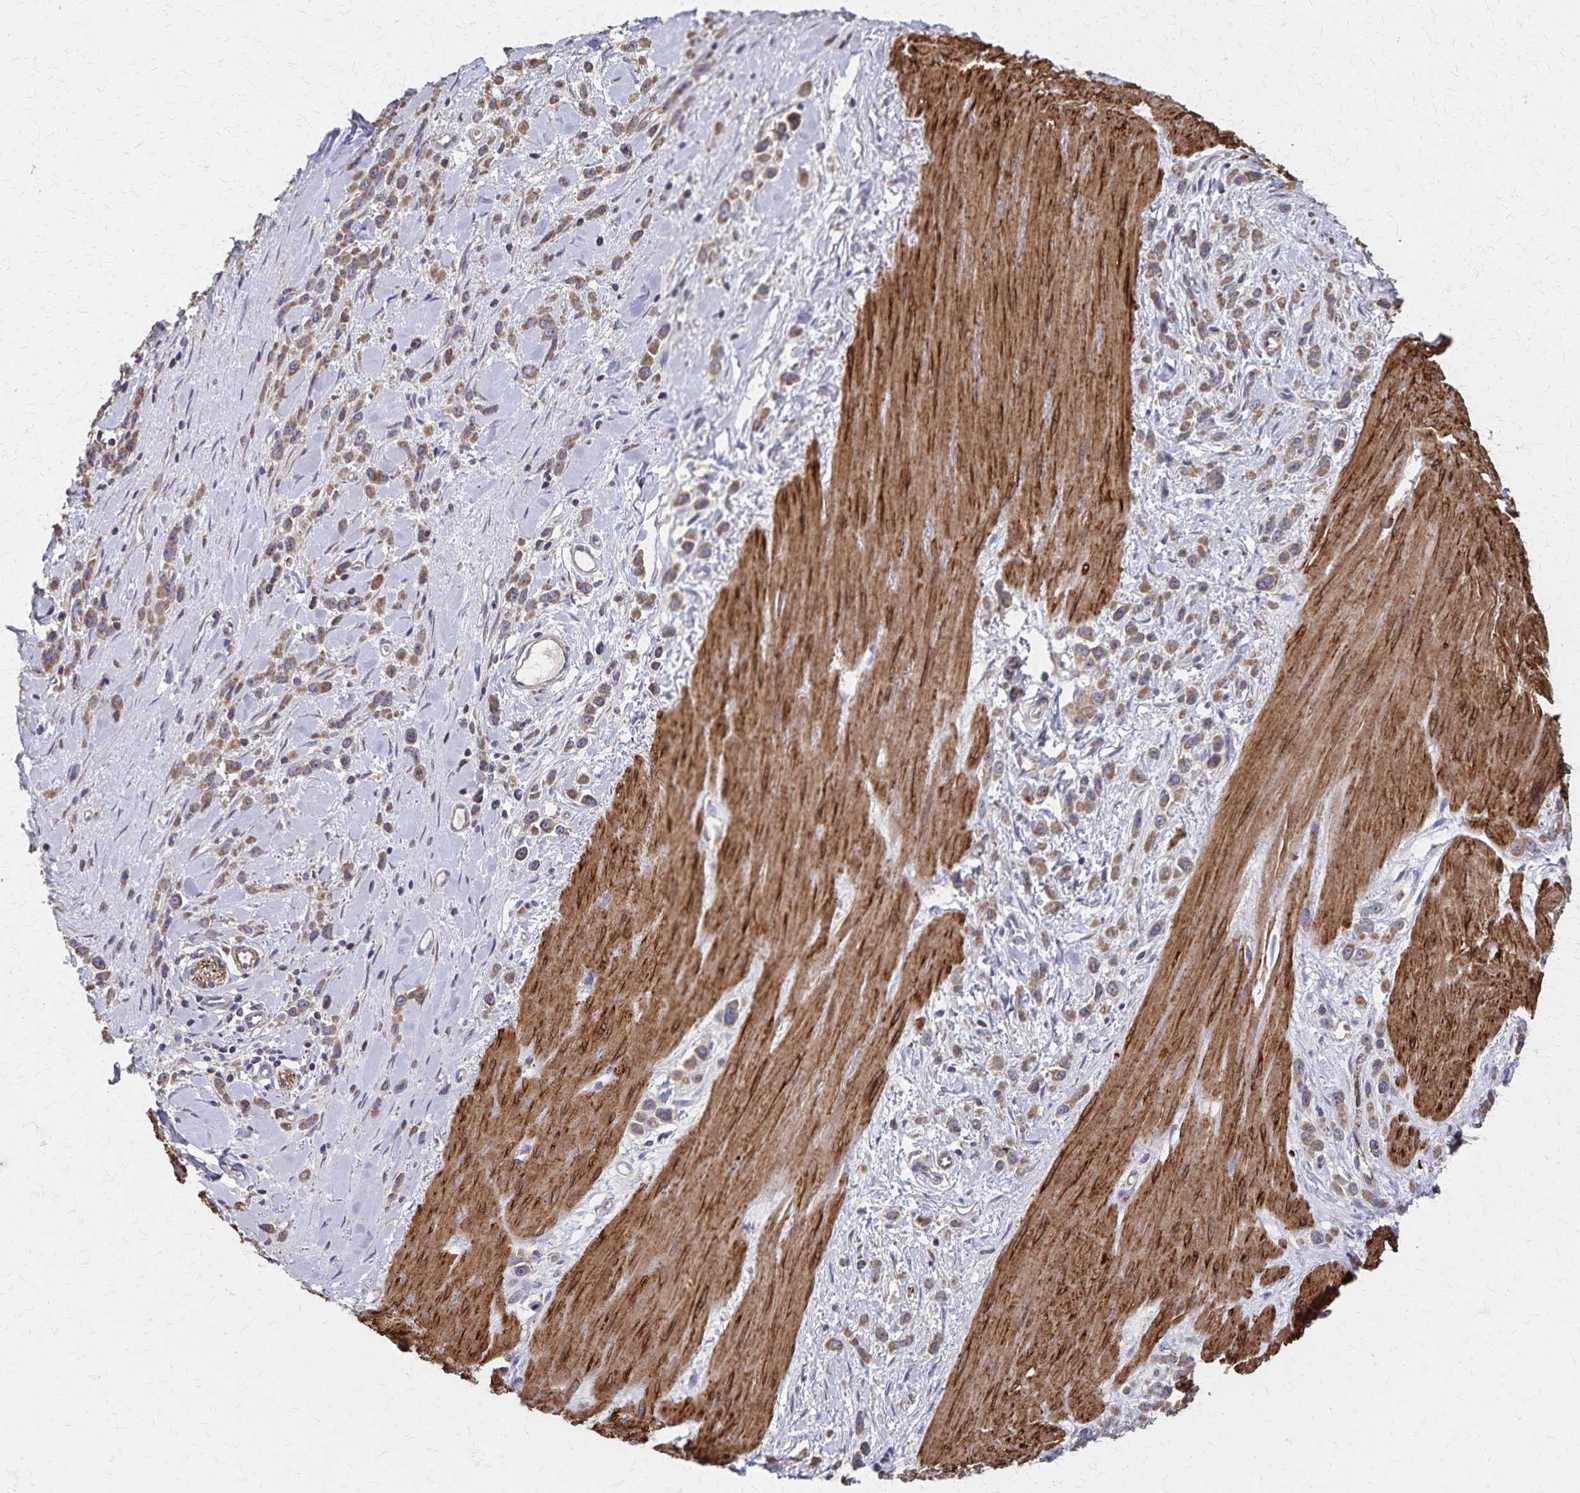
{"staining": {"intensity": "moderate", "quantity": ">75%", "location": "cytoplasmic/membranous"}, "tissue": "stomach cancer", "cell_type": "Tumor cells", "image_type": "cancer", "snomed": [{"axis": "morphology", "description": "Adenocarcinoma, NOS"}, {"axis": "topography", "description": "Stomach"}], "caption": "Moderate cytoplasmic/membranous protein staining is present in about >75% of tumor cells in adenocarcinoma (stomach).", "gene": "PGAP2", "patient": {"sex": "male", "age": 47}}